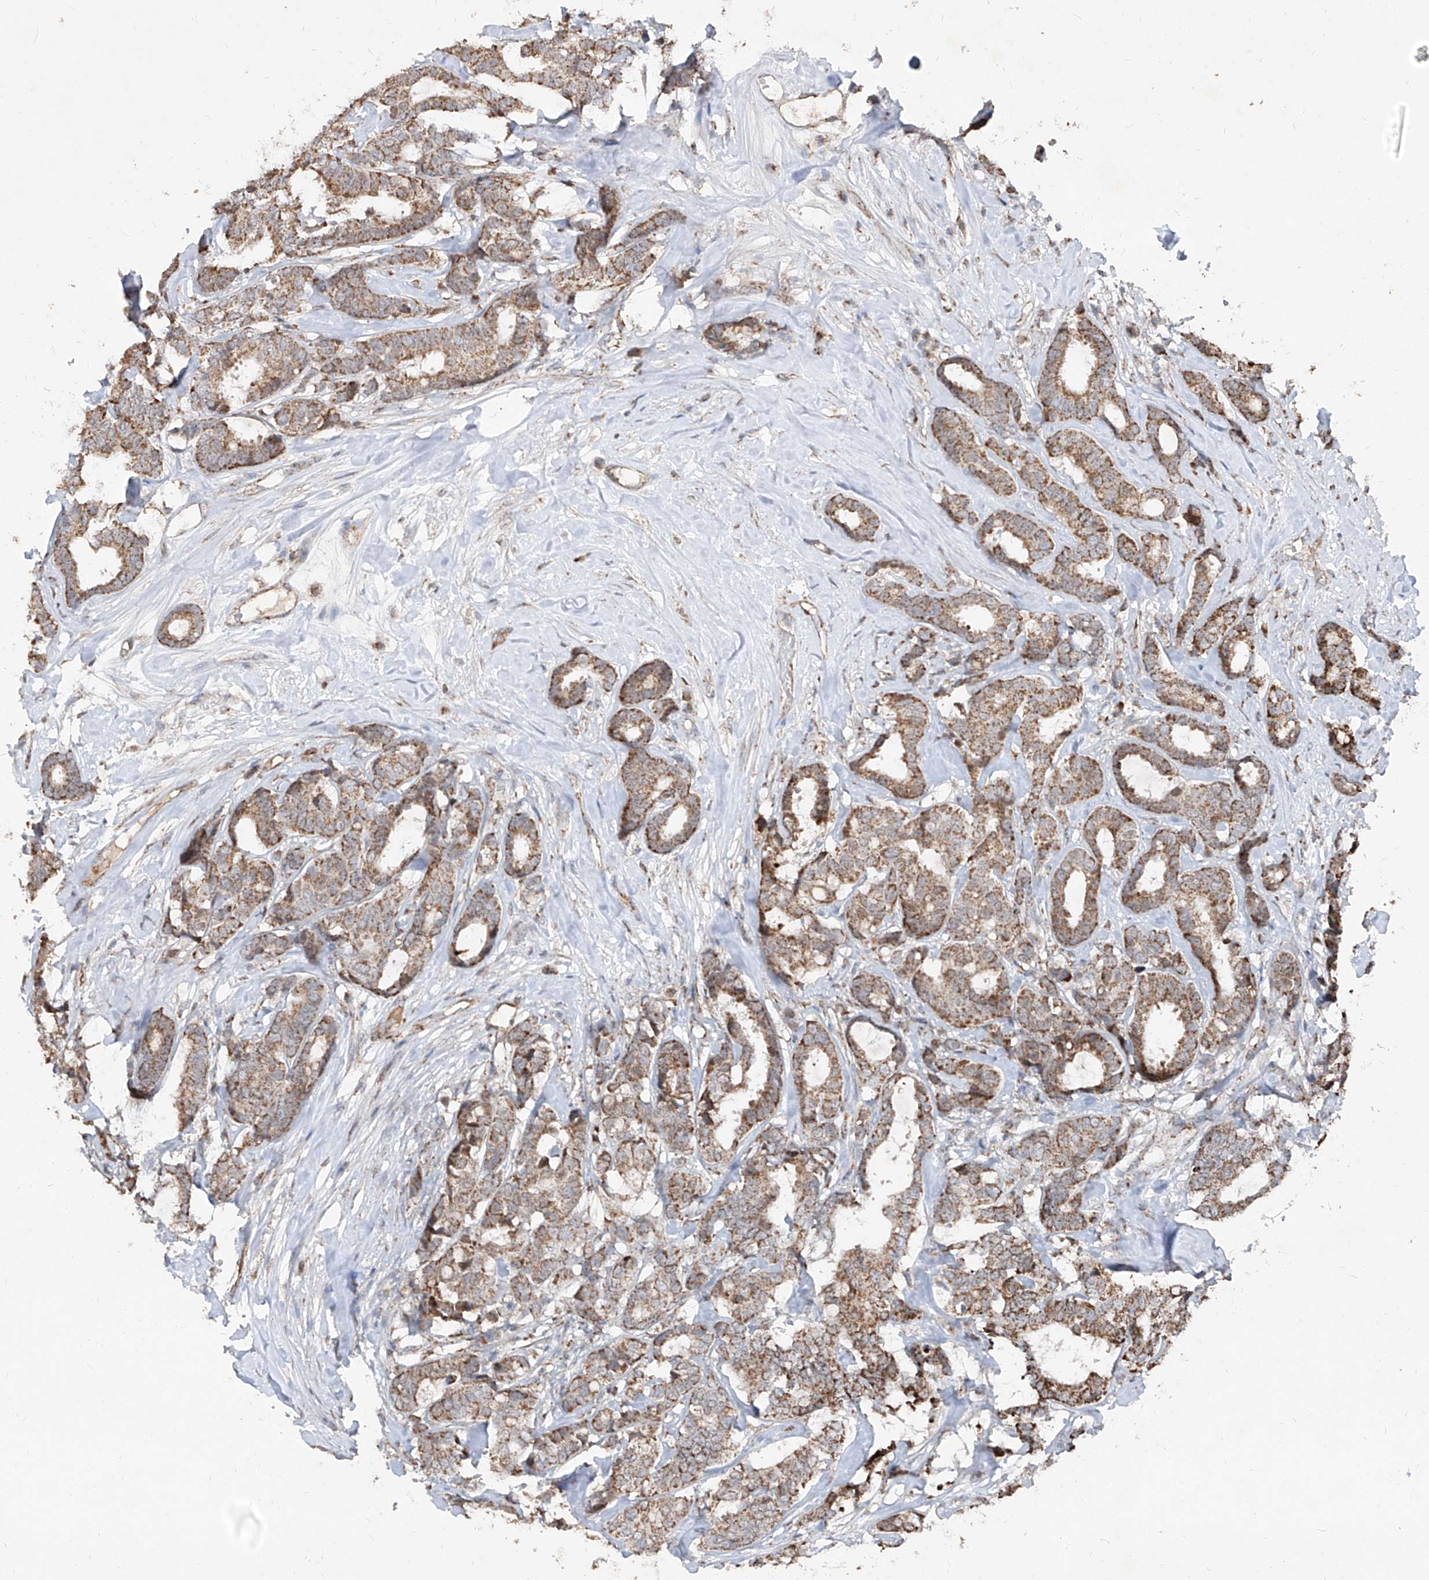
{"staining": {"intensity": "moderate", "quantity": ">75%", "location": "cytoplasmic/membranous"}, "tissue": "breast cancer", "cell_type": "Tumor cells", "image_type": "cancer", "snomed": [{"axis": "morphology", "description": "Duct carcinoma"}, {"axis": "topography", "description": "Breast"}], "caption": "This is an image of immunohistochemistry staining of breast cancer, which shows moderate staining in the cytoplasmic/membranous of tumor cells.", "gene": "NDUFB3", "patient": {"sex": "female", "age": 87}}